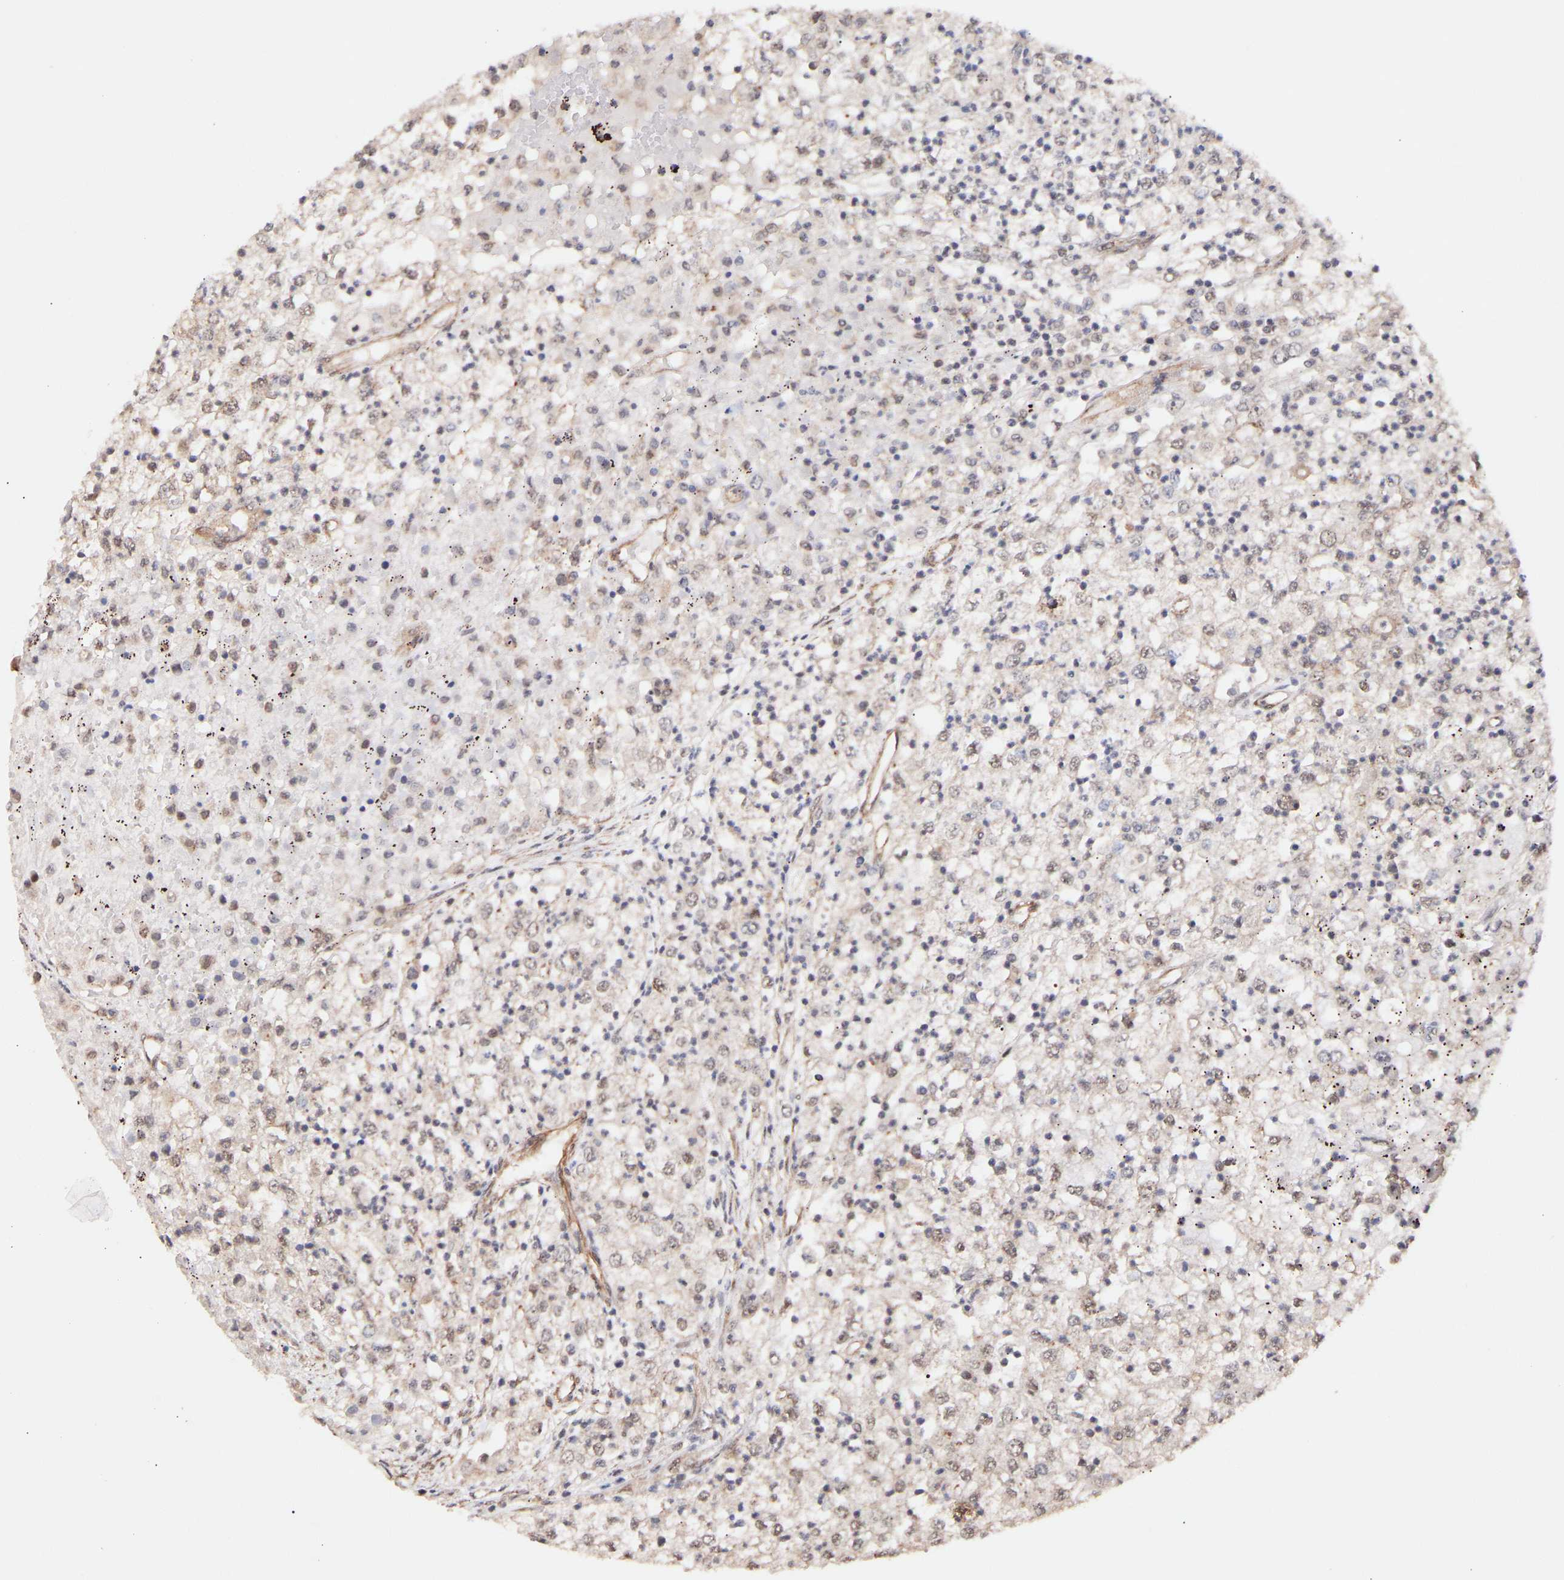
{"staining": {"intensity": "weak", "quantity": "<25%", "location": "cytoplasmic/membranous,nuclear"}, "tissue": "renal cancer", "cell_type": "Tumor cells", "image_type": "cancer", "snomed": [{"axis": "morphology", "description": "Adenocarcinoma, NOS"}, {"axis": "topography", "description": "Kidney"}], "caption": "Immunohistochemistry (IHC) image of human renal cancer (adenocarcinoma) stained for a protein (brown), which shows no expression in tumor cells. The staining was performed using DAB to visualize the protein expression in brown, while the nuclei were stained in blue with hematoxylin (Magnification: 20x).", "gene": "PDLIM5", "patient": {"sex": "female", "age": 54}}